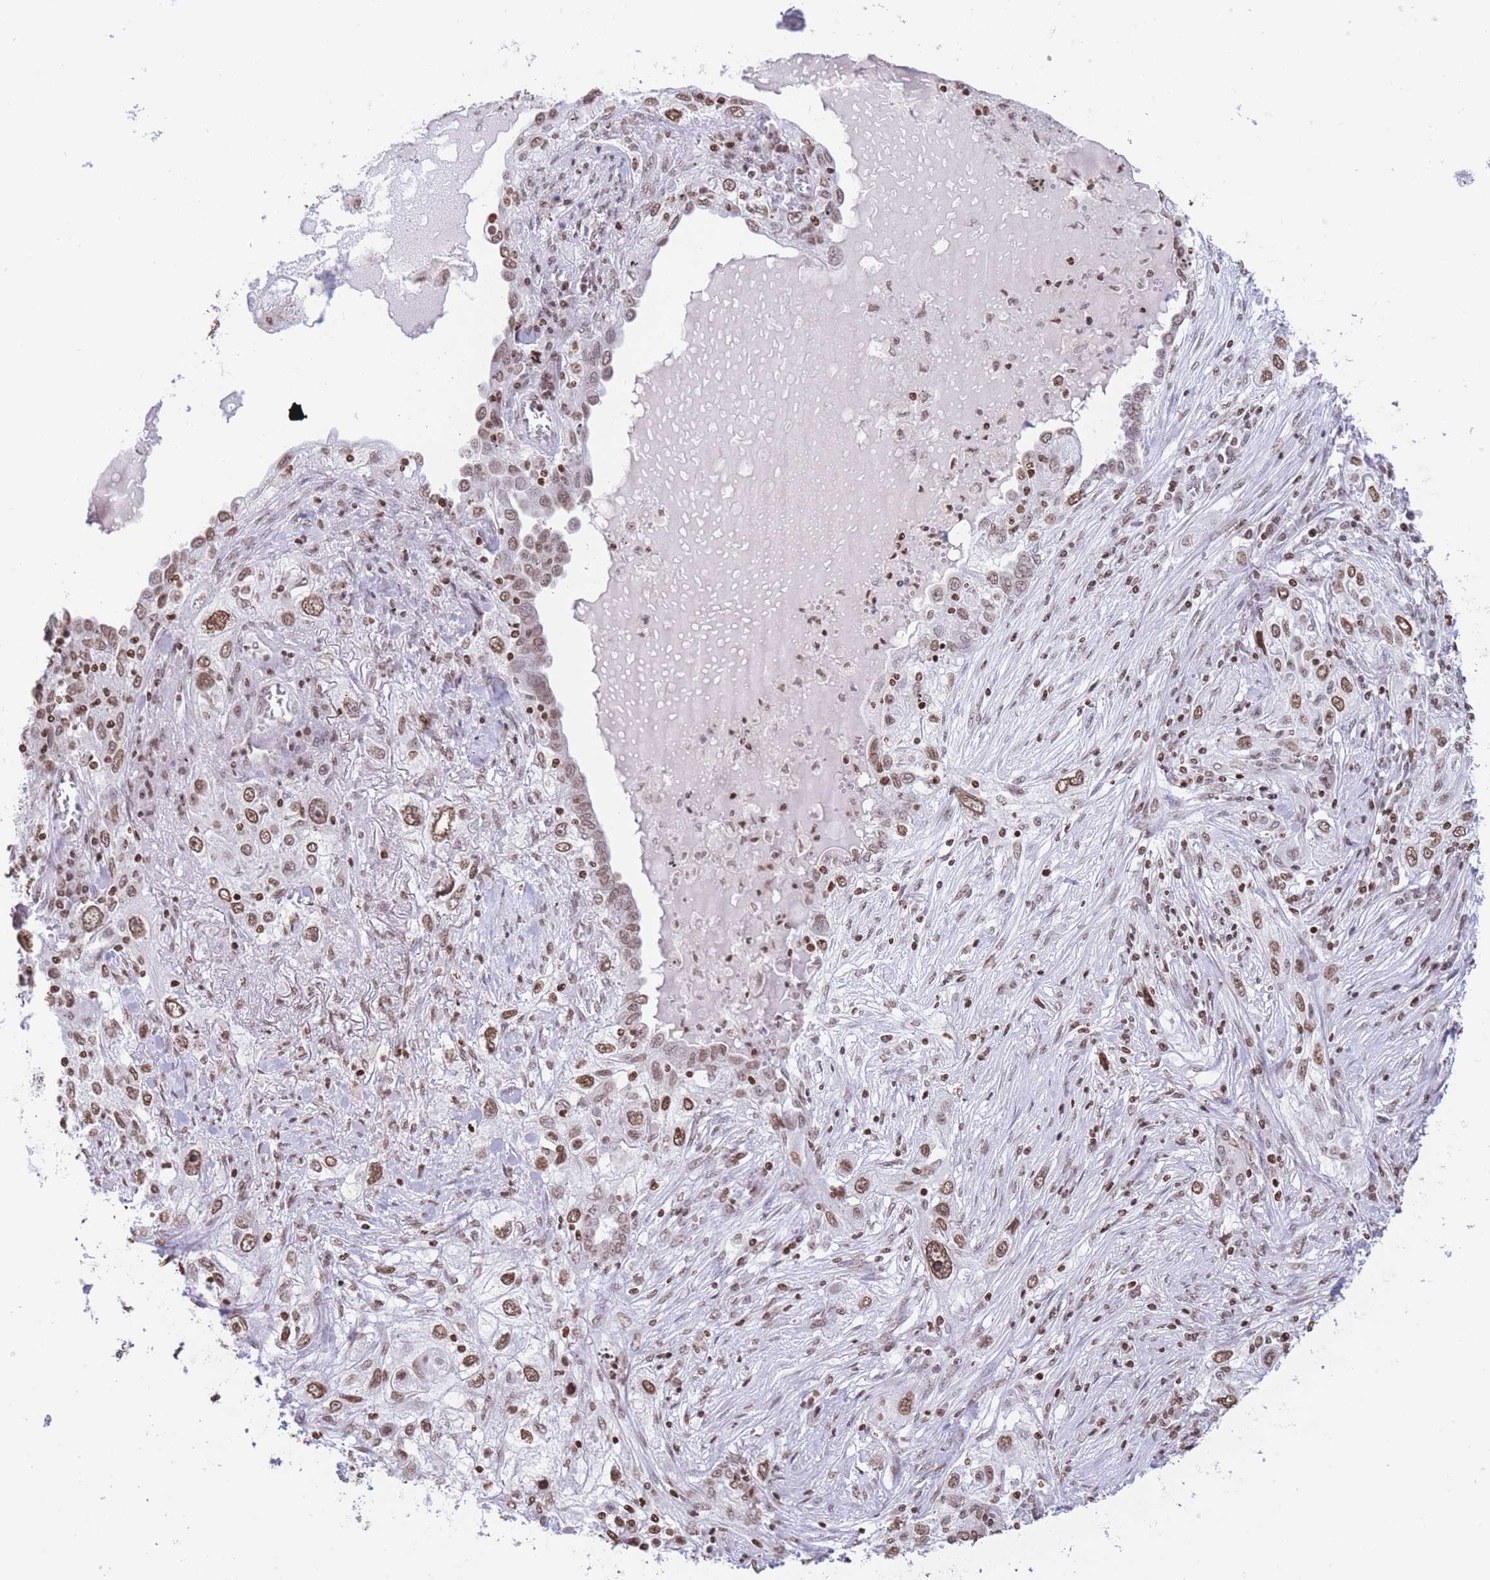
{"staining": {"intensity": "moderate", "quantity": ">75%", "location": "nuclear"}, "tissue": "lung cancer", "cell_type": "Tumor cells", "image_type": "cancer", "snomed": [{"axis": "morphology", "description": "Squamous cell carcinoma, NOS"}, {"axis": "topography", "description": "Lung"}], "caption": "The immunohistochemical stain highlights moderate nuclear positivity in tumor cells of lung squamous cell carcinoma tissue. (IHC, brightfield microscopy, high magnification).", "gene": "H2BC11", "patient": {"sex": "female", "age": 69}}